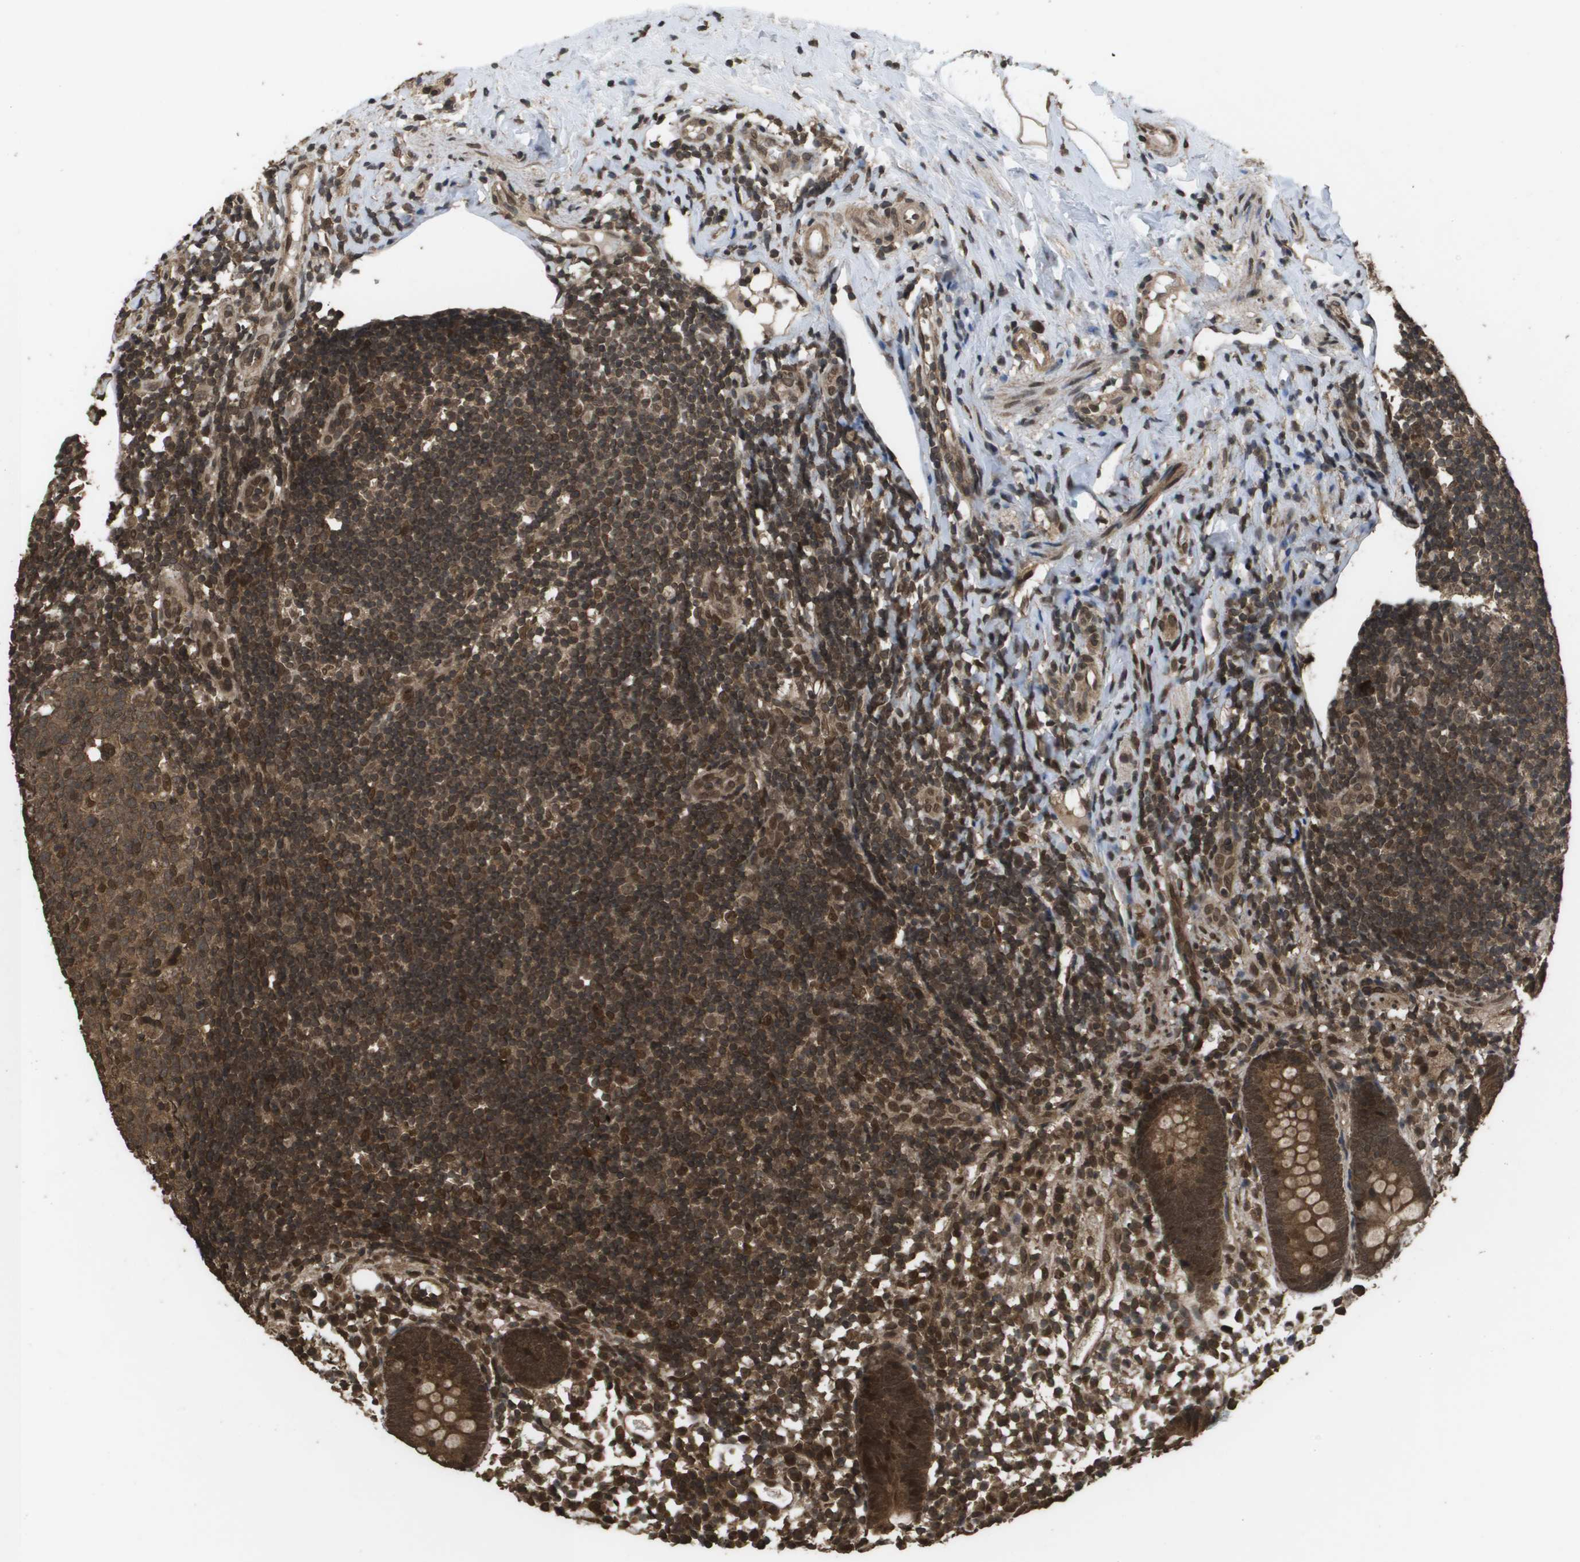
{"staining": {"intensity": "moderate", "quantity": ">75%", "location": "cytoplasmic/membranous"}, "tissue": "appendix", "cell_type": "Glandular cells", "image_type": "normal", "snomed": [{"axis": "morphology", "description": "Normal tissue, NOS"}, {"axis": "topography", "description": "Appendix"}], "caption": "Protein analysis of normal appendix demonstrates moderate cytoplasmic/membranous staining in approximately >75% of glandular cells.", "gene": "AXIN2", "patient": {"sex": "female", "age": 20}}